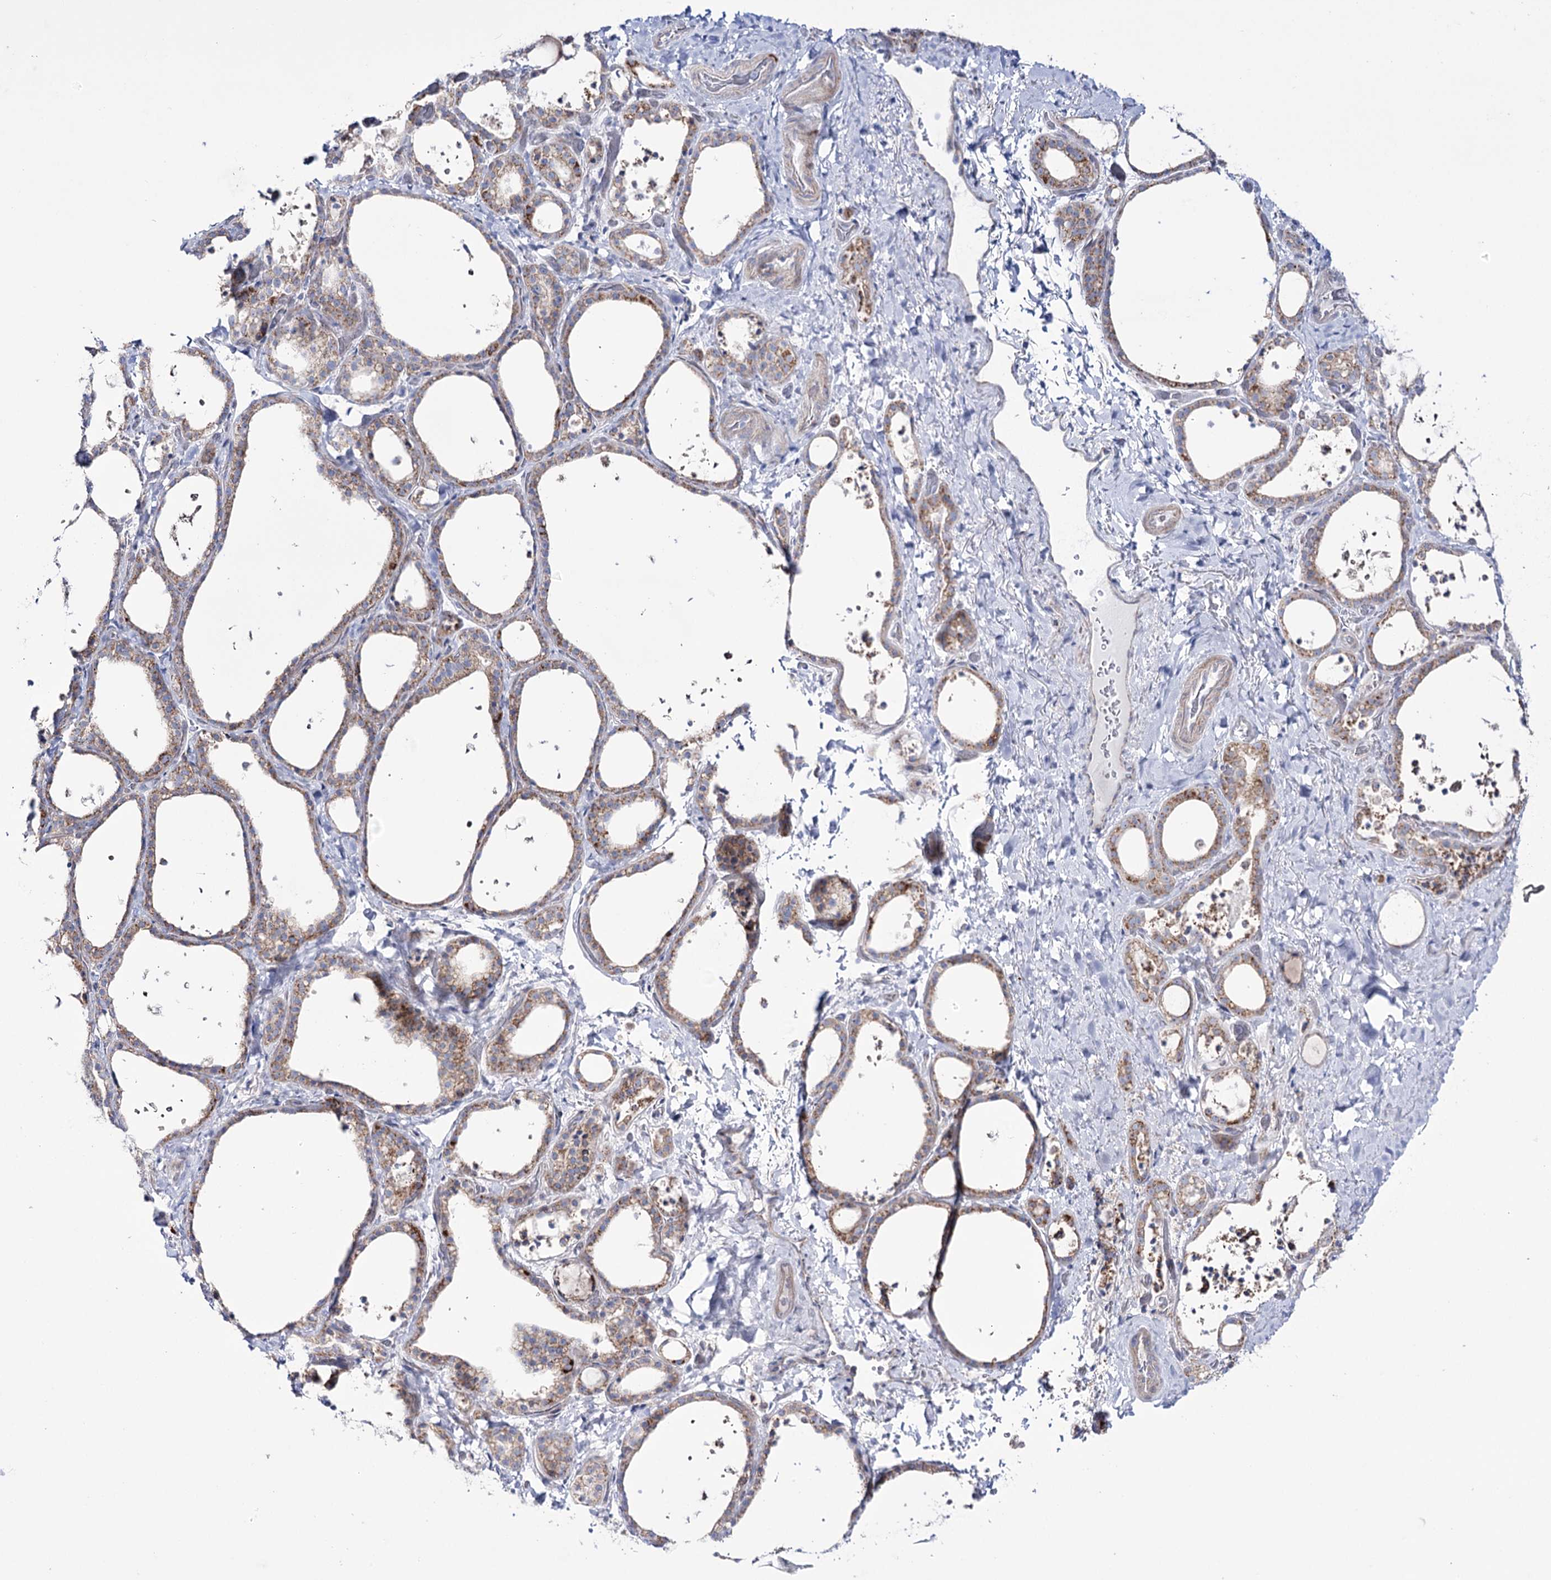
{"staining": {"intensity": "moderate", "quantity": "25%-75%", "location": "cytoplasmic/membranous"}, "tissue": "thyroid gland", "cell_type": "Glandular cells", "image_type": "normal", "snomed": [{"axis": "morphology", "description": "Normal tissue, NOS"}, {"axis": "topography", "description": "Thyroid gland"}], "caption": "Immunohistochemistry of unremarkable human thyroid gland demonstrates medium levels of moderate cytoplasmic/membranous staining in approximately 25%-75% of glandular cells.", "gene": "METTL5", "patient": {"sex": "female", "age": 44}}